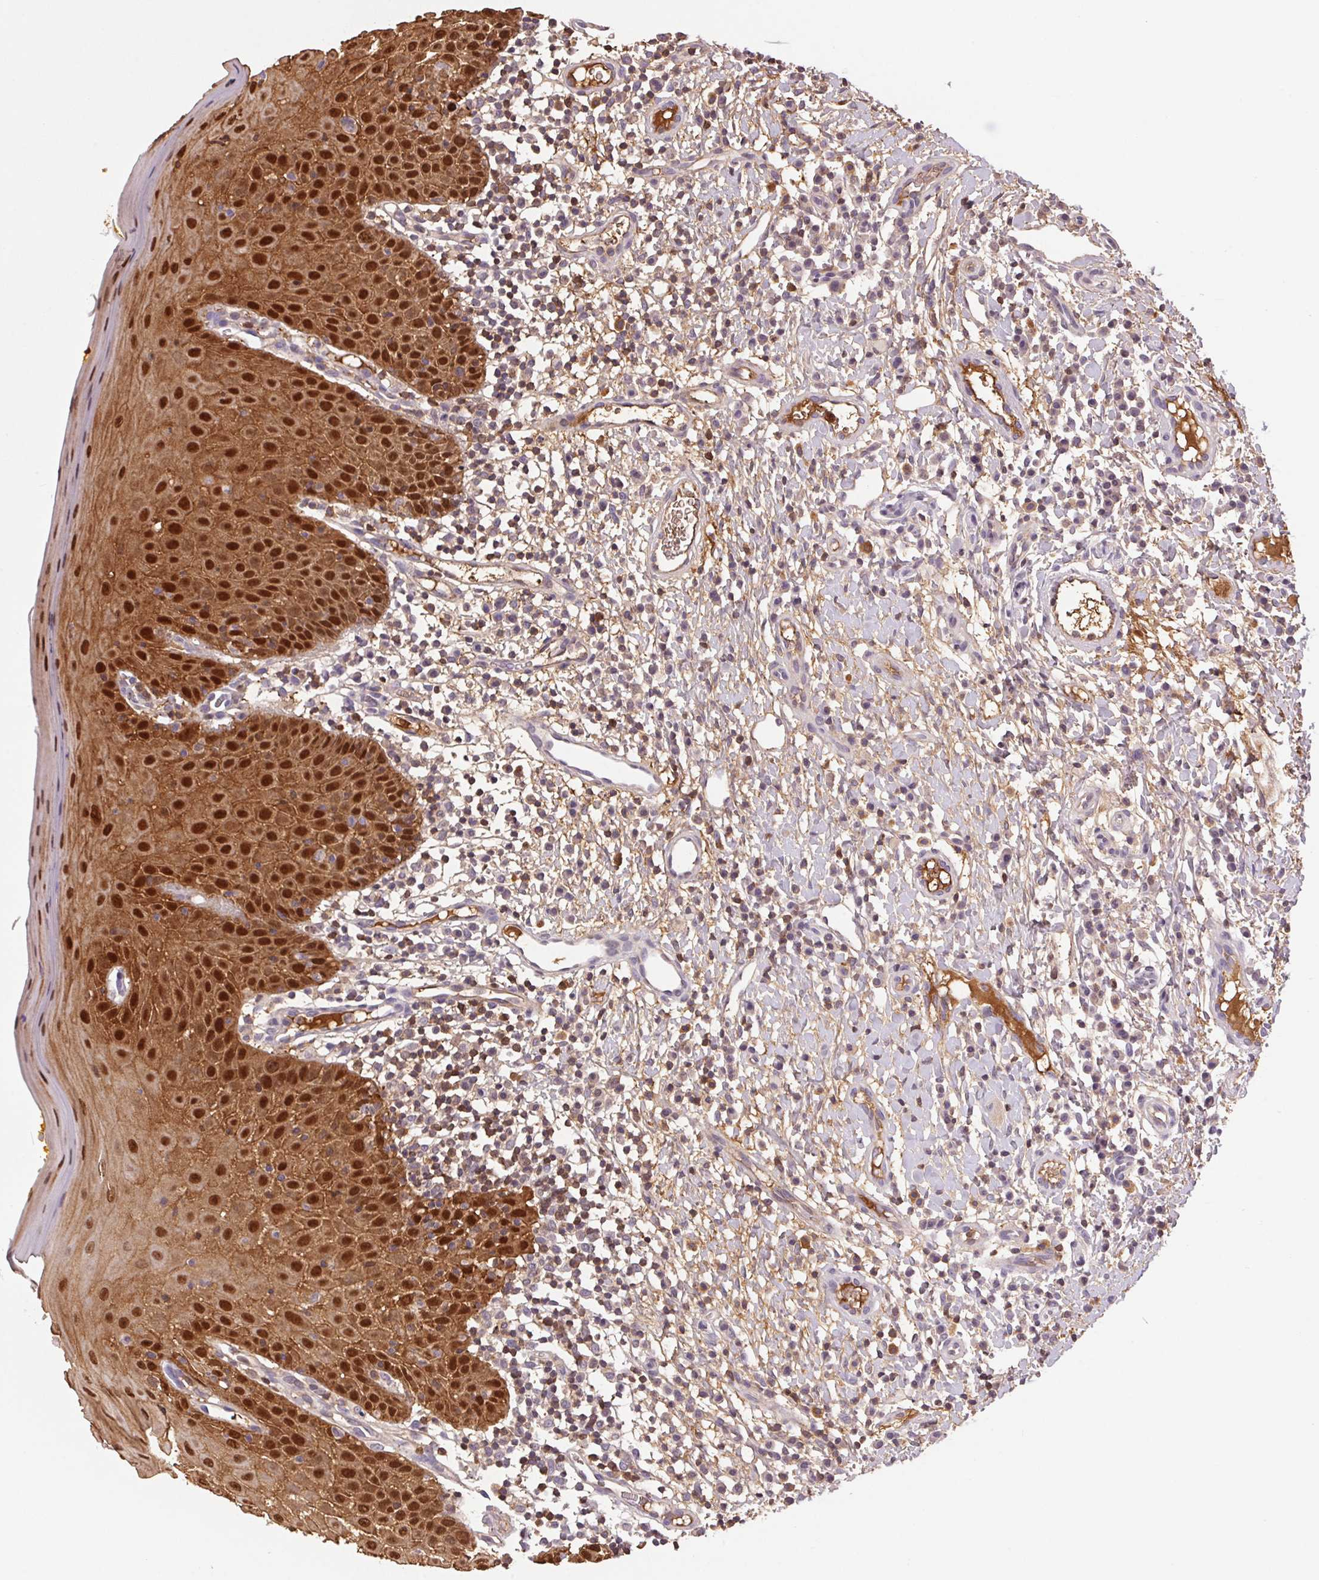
{"staining": {"intensity": "strong", "quantity": ">75%", "location": "cytoplasmic/membranous,nuclear"}, "tissue": "oral mucosa", "cell_type": "Squamous epithelial cells", "image_type": "normal", "snomed": [{"axis": "morphology", "description": "Normal tissue, NOS"}, {"axis": "topography", "description": "Oral tissue"}, {"axis": "topography", "description": "Tounge, NOS"}], "caption": "Squamous epithelial cells exhibit strong cytoplasmic/membranous,nuclear positivity in approximately >75% of cells in unremarkable oral mucosa. (DAB IHC with brightfield microscopy, high magnification).", "gene": "S100A2", "patient": {"sex": "female", "age": 58}}